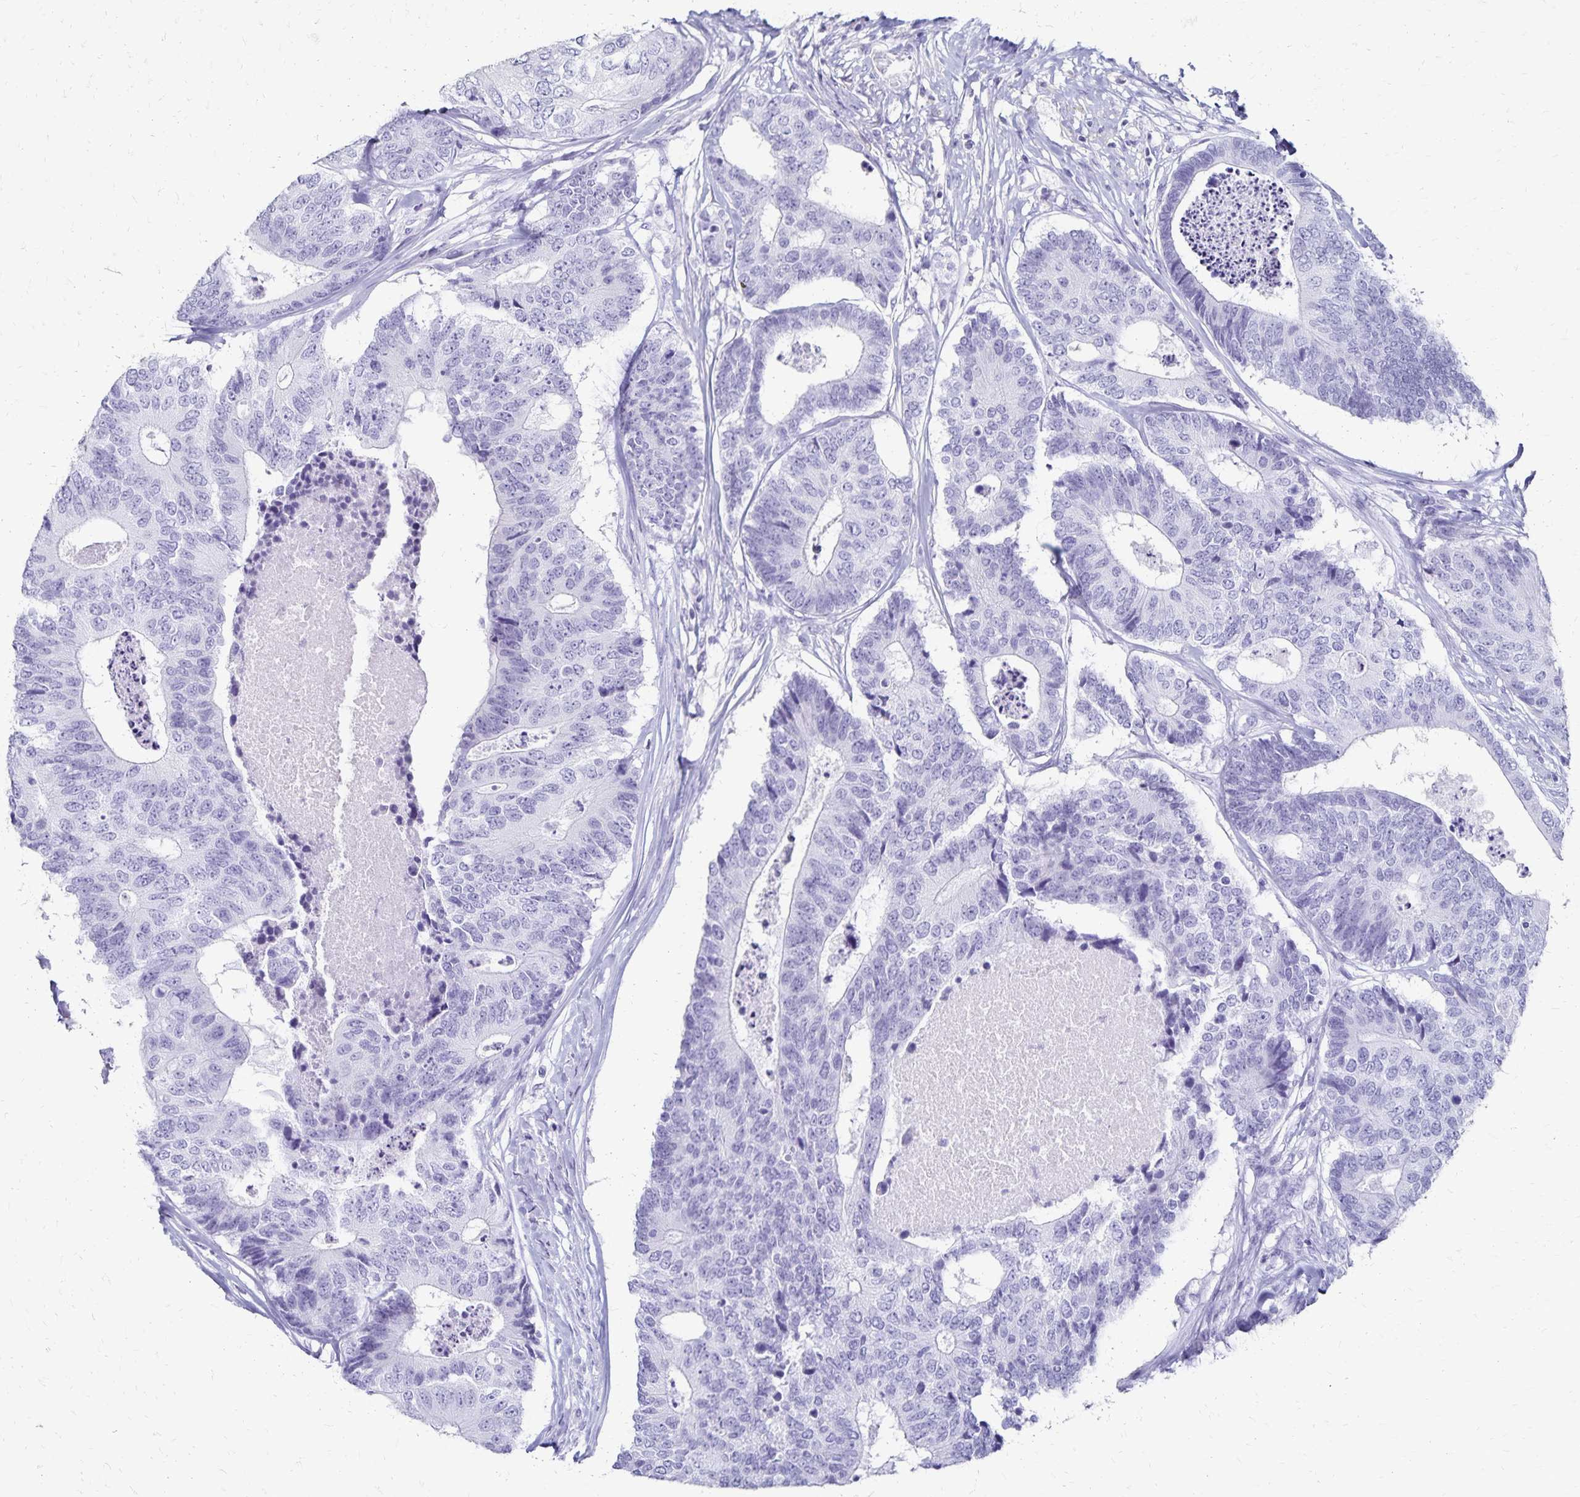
{"staining": {"intensity": "negative", "quantity": "none", "location": "none"}, "tissue": "colorectal cancer", "cell_type": "Tumor cells", "image_type": "cancer", "snomed": [{"axis": "morphology", "description": "Adenocarcinoma, NOS"}, {"axis": "topography", "description": "Colon"}], "caption": "DAB immunohistochemical staining of adenocarcinoma (colorectal) exhibits no significant positivity in tumor cells. Nuclei are stained in blue.", "gene": "GIP", "patient": {"sex": "female", "age": 67}}